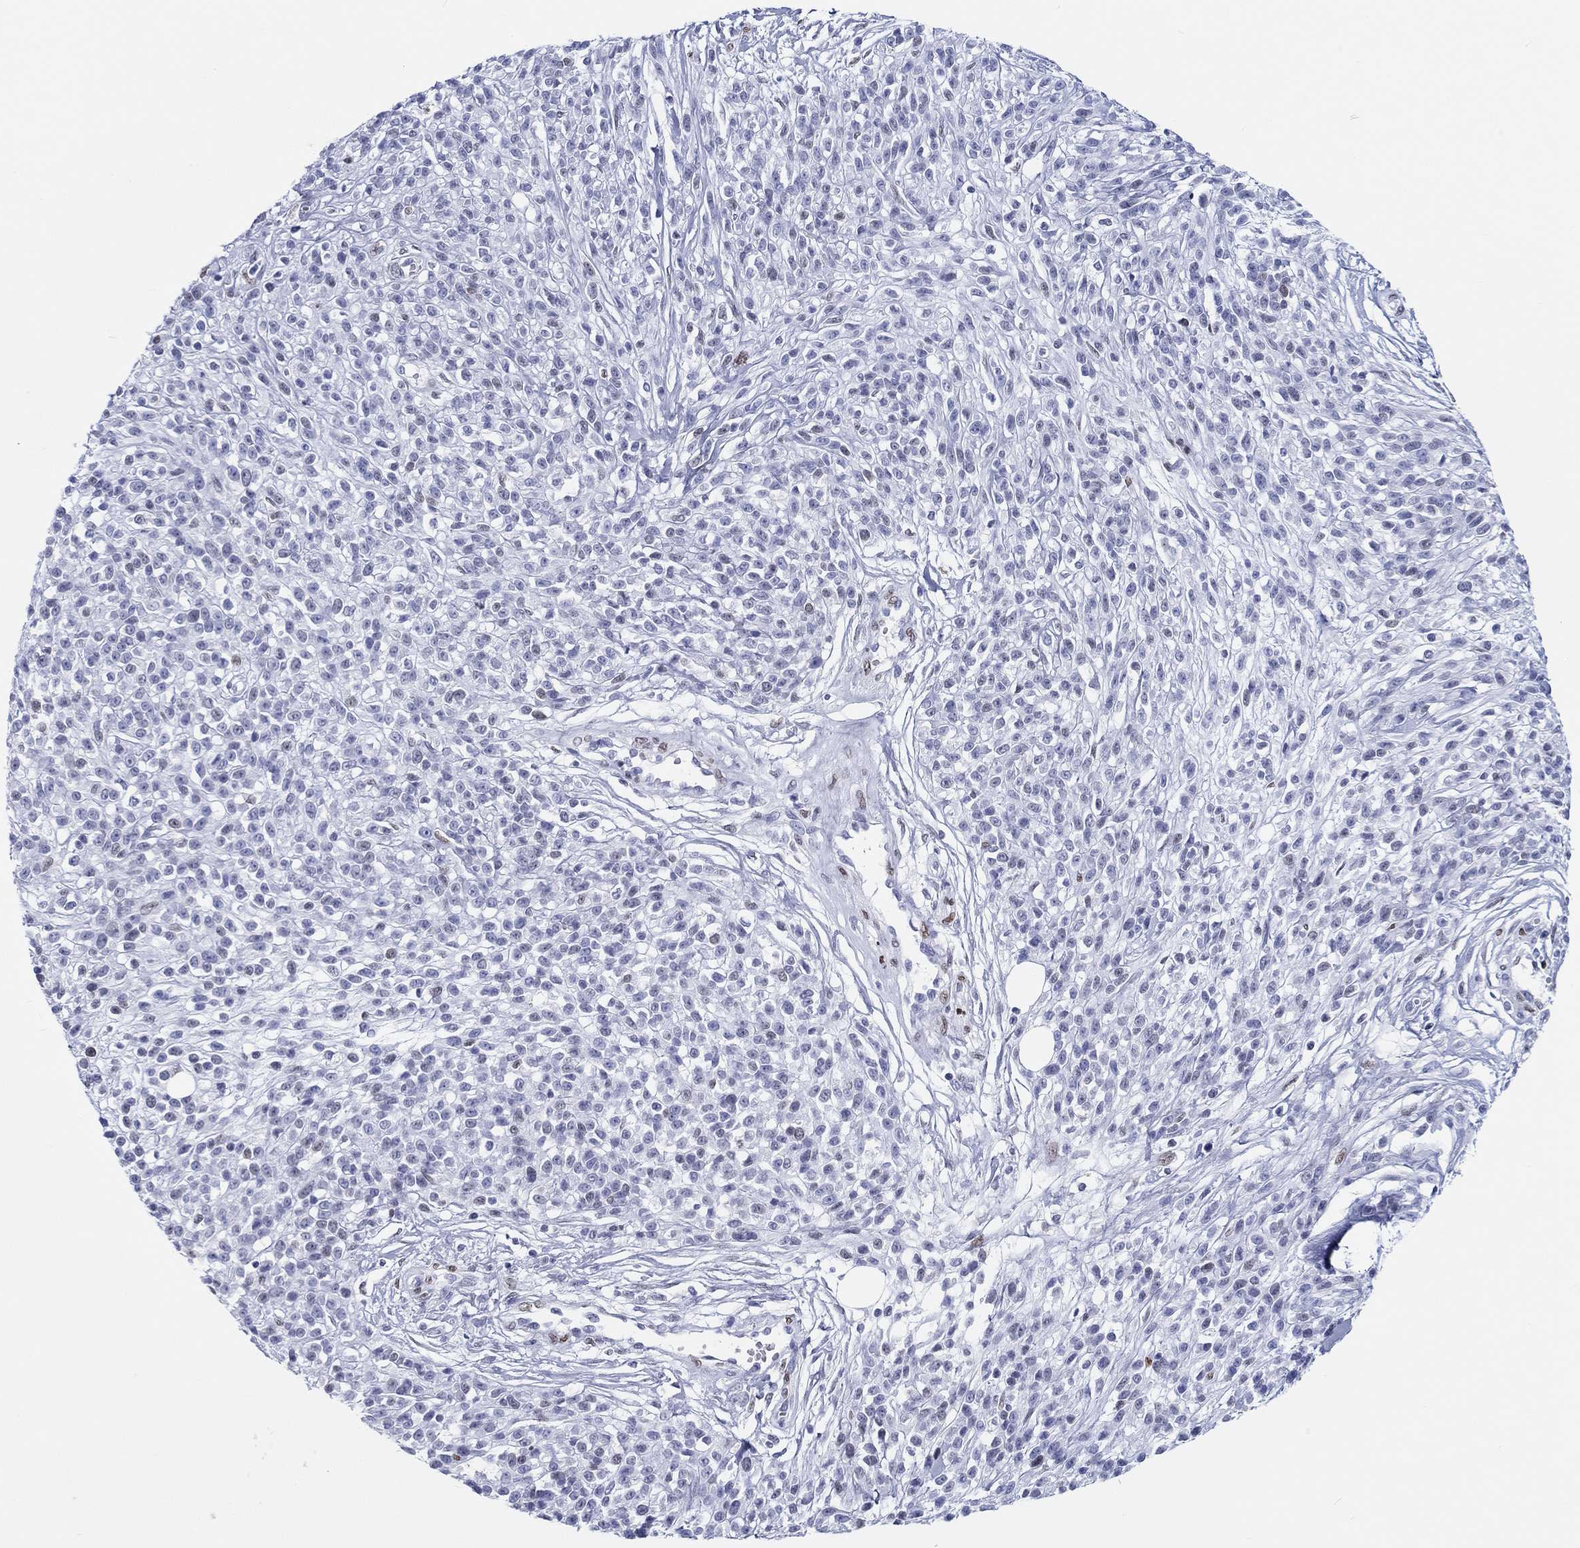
{"staining": {"intensity": "weak", "quantity": "<25%", "location": "nuclear"}, "tissue": "melanoma", "cell_type": "Tumor cells", "image_type": "cancer", "snomed": [{"axis": "morphology", "description": "Malignant melanoma, NOS"}, {"axis": "topography", "description": "Skin"}, {"axis": "topography", "description": "Skin of trunk"}], "caption": "Human melanoma stained for a protein using IHC displays no expression in tumor cells.", "gene": "H1-1", "patient": {"sex": "male", "age": 74}}